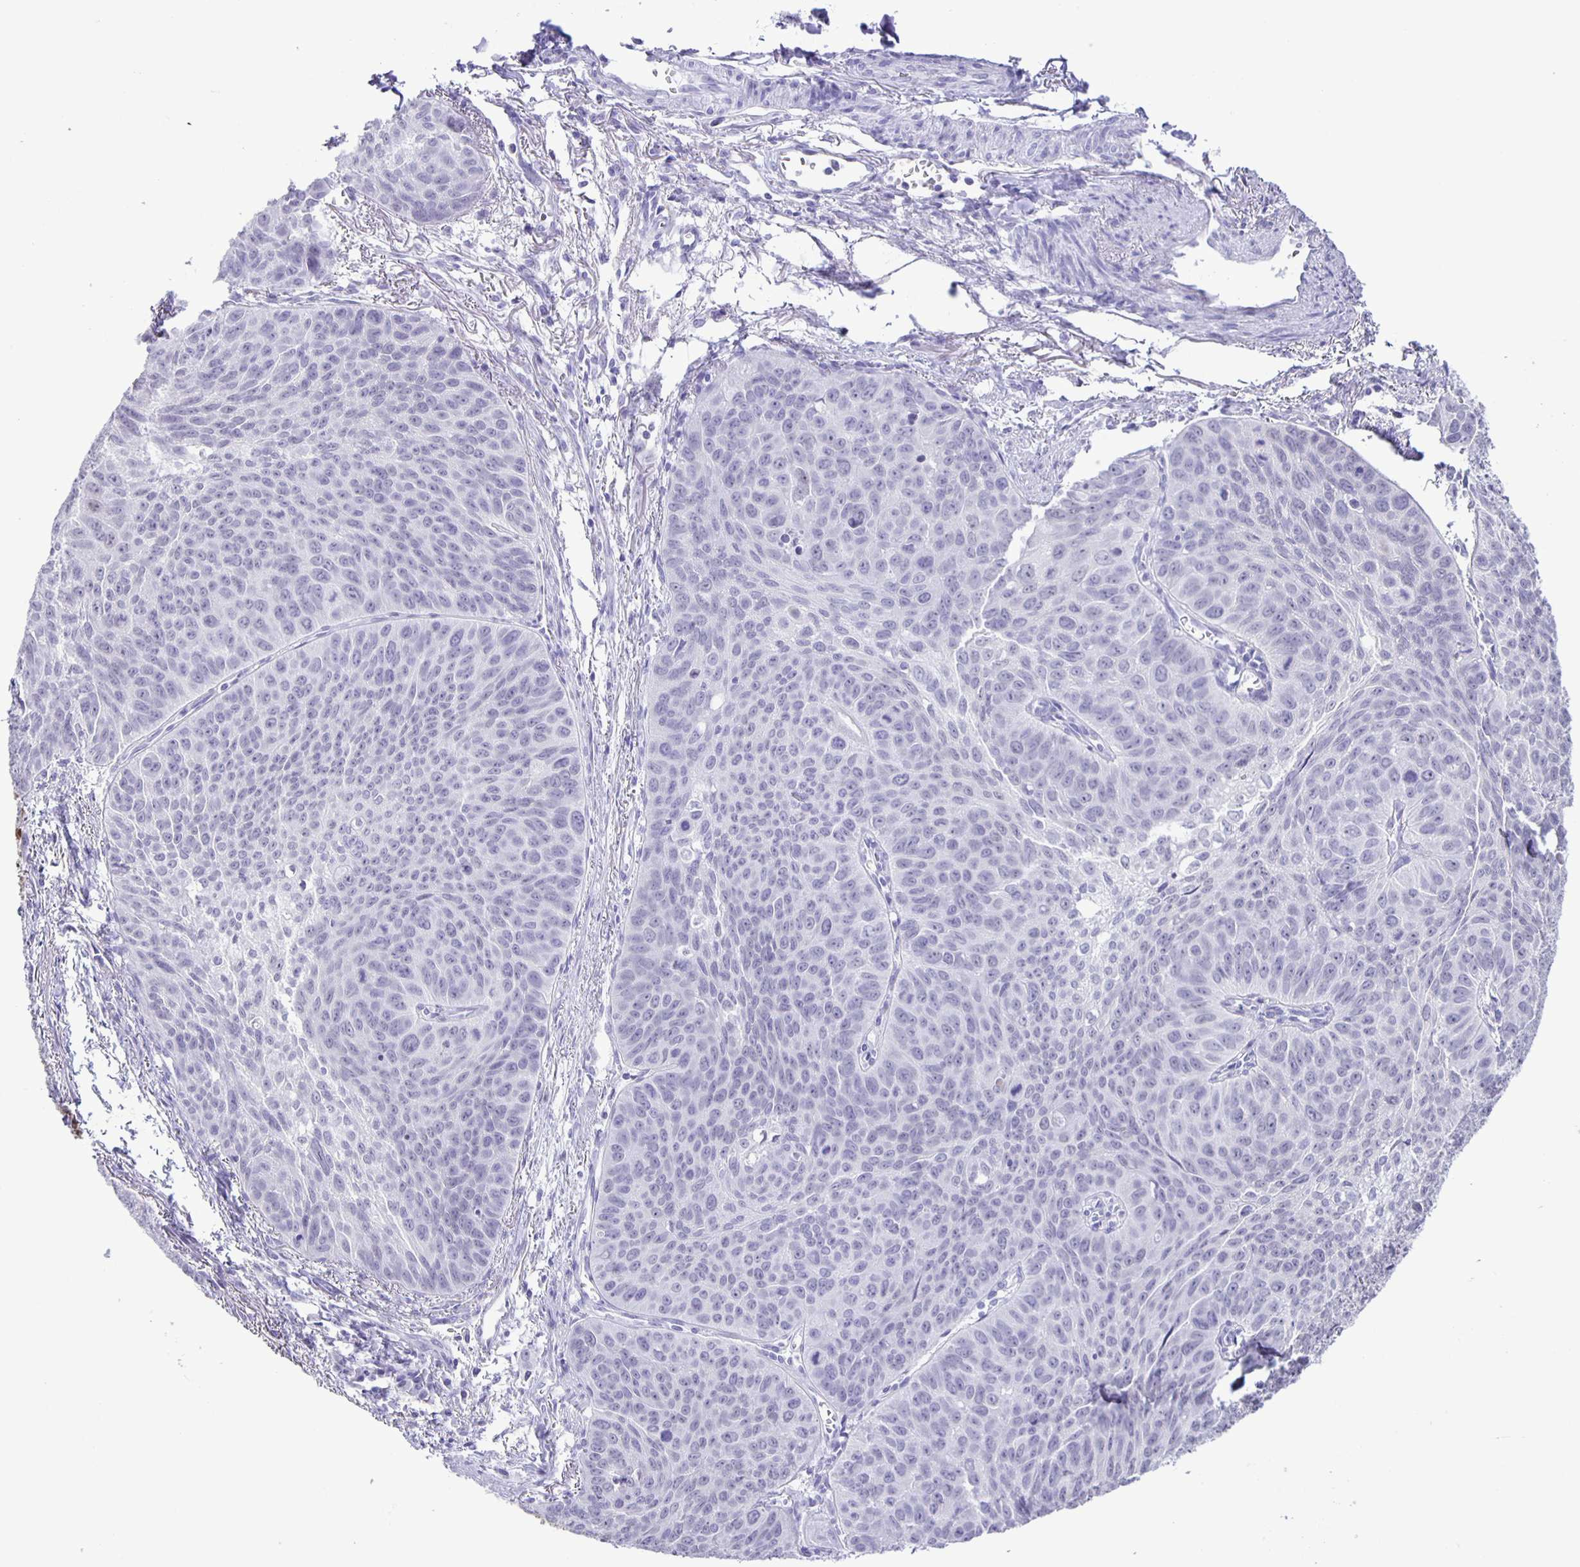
{"staining": {"intensity": "negative", "quantity": "none", "location": "none"}, "tissue": "lung cancer", "cell_type": "Tumor cells", "image_type": "cancer", "snomed": [{"axis": "morphology", "description": "Squamous cell carcinoma, NOS"}, {"axis": "topography", "description": "Lung"}], "caption": "Immunohistochemistry micrograph of neoplastic tissue: human squamous cell carcinoma (lung) stained with DAB (3,3'-diaminobenzidine) exhibits no significant protein staining in tumor cells.", "gene": "EZHIP", "patient": {"sex": "male", "age": 71}}